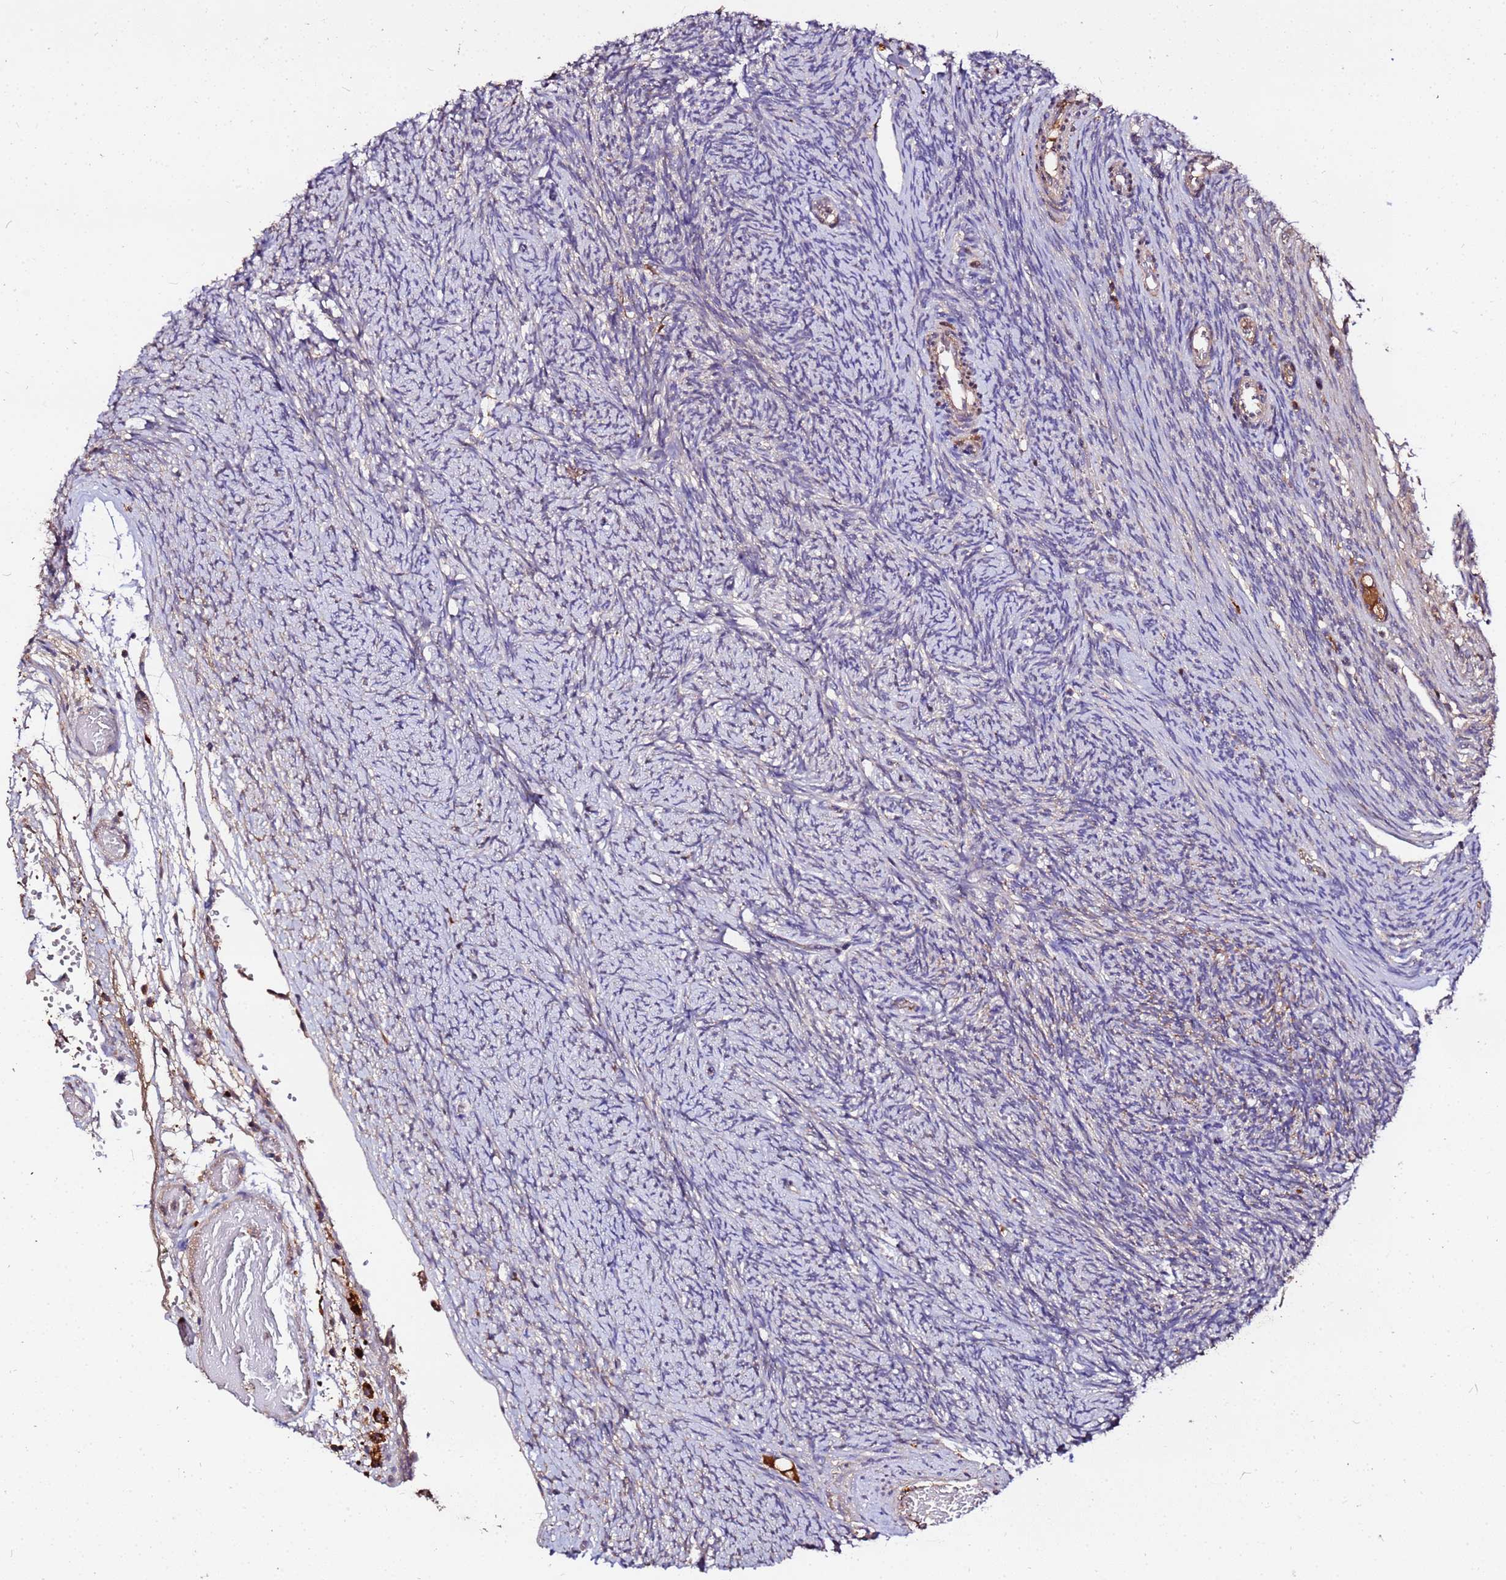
{"staining": {"intensity": "negative", "quantity": "none", "location": "none"}, "tissue": "ovary", "cell_type": "Ovarian stroma cells", "image_type": "normal", "snomed": [{"axis": "morphology", "description": "Normal tissue, NOS"}, {"axis": "topography", "description": "Ovary"}], "caption": "Immunohistochemical staining of benign human ovary demonstrates no significant positivity in ovarian stroma cells.", "gene": "MTERF1", "patient": {"sex": "female", "age": 44}}